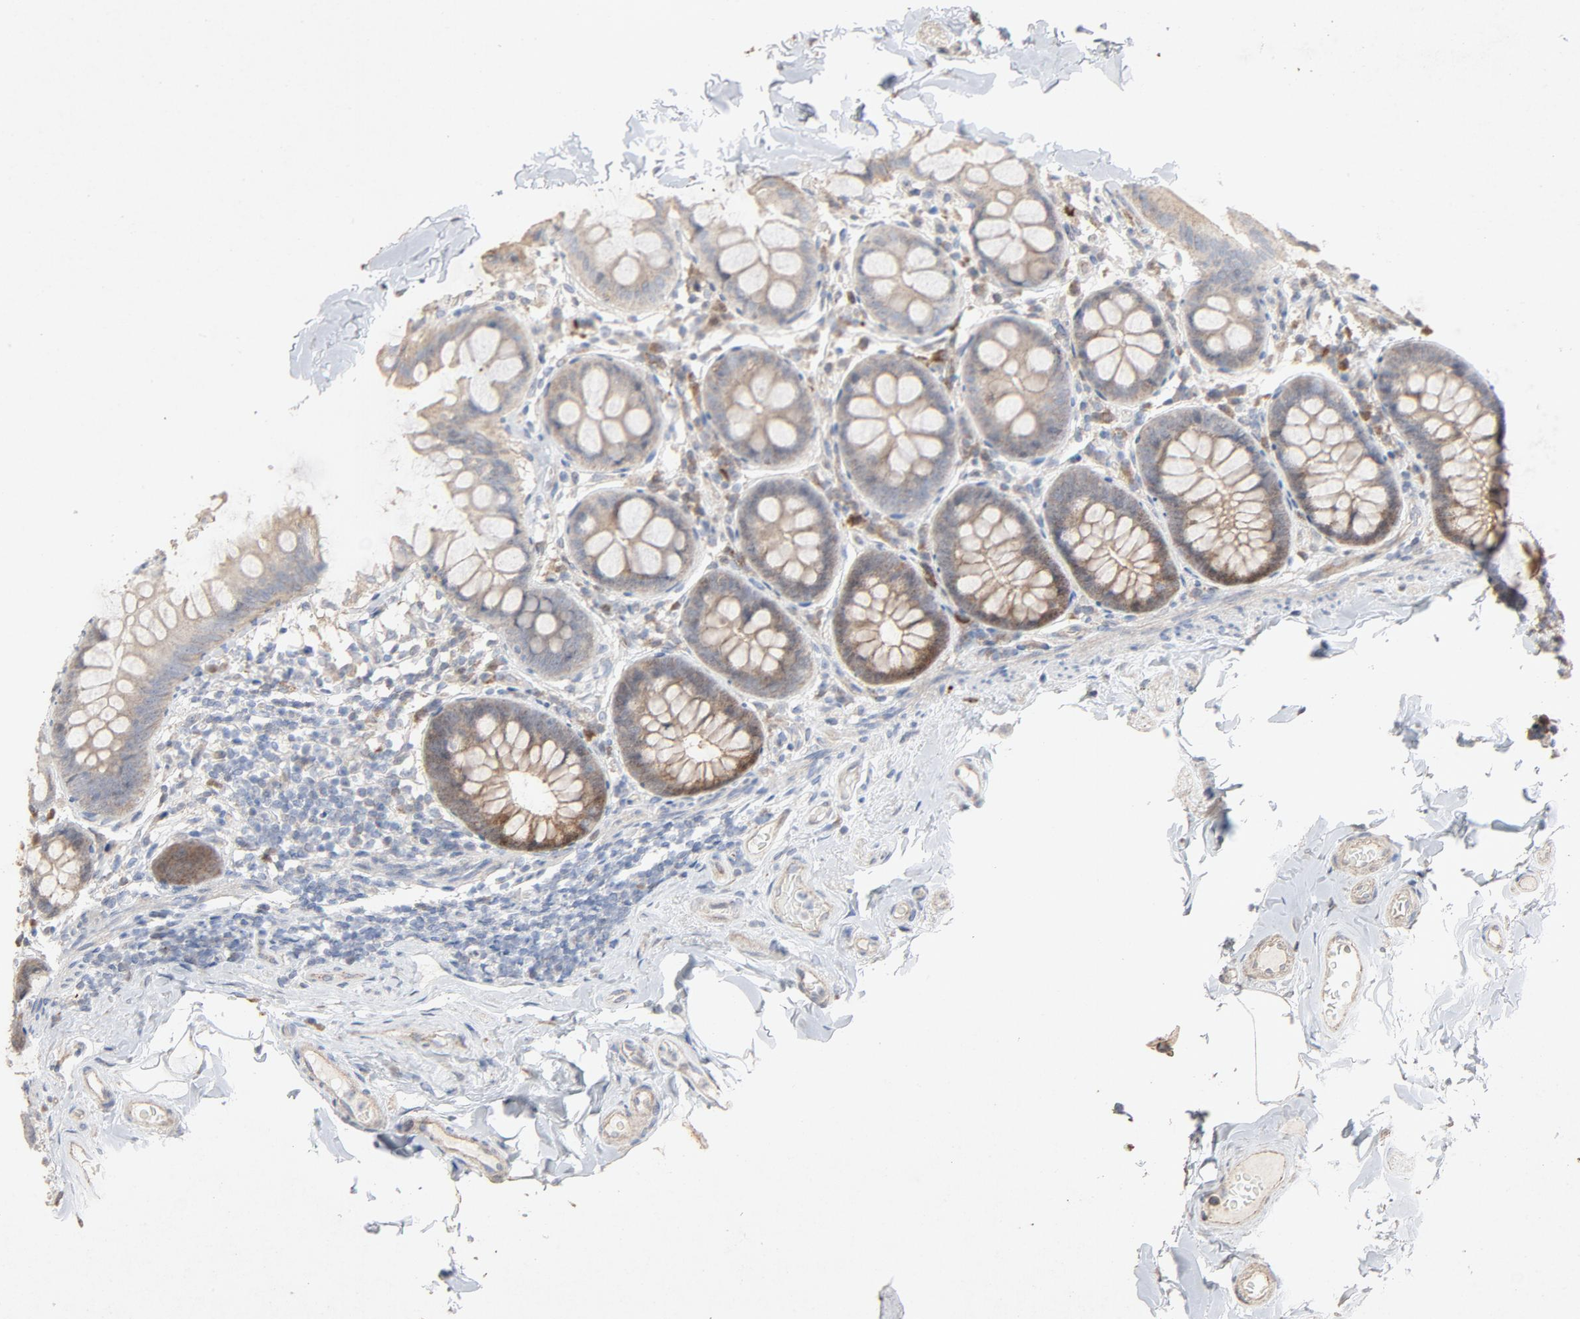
{"staining": {"intensity": "negative", "quantity": "none", "location": "none"}, "tissue": "colon", "cell_type": "Endothelial cells", "image_type": "normal", "snomed": [{"axis": "morphology", "description": "Normal tissue, NOS"}, {"axis": "topography", "description": "Colon"}], "caption": "Endothelial cells are negative for protein expression in benign human colon. (DAB immunohistochemistry with hematoxylin counter stain).", "gene": "CDK6", "patient": {"sex": "female", "age": 61}}